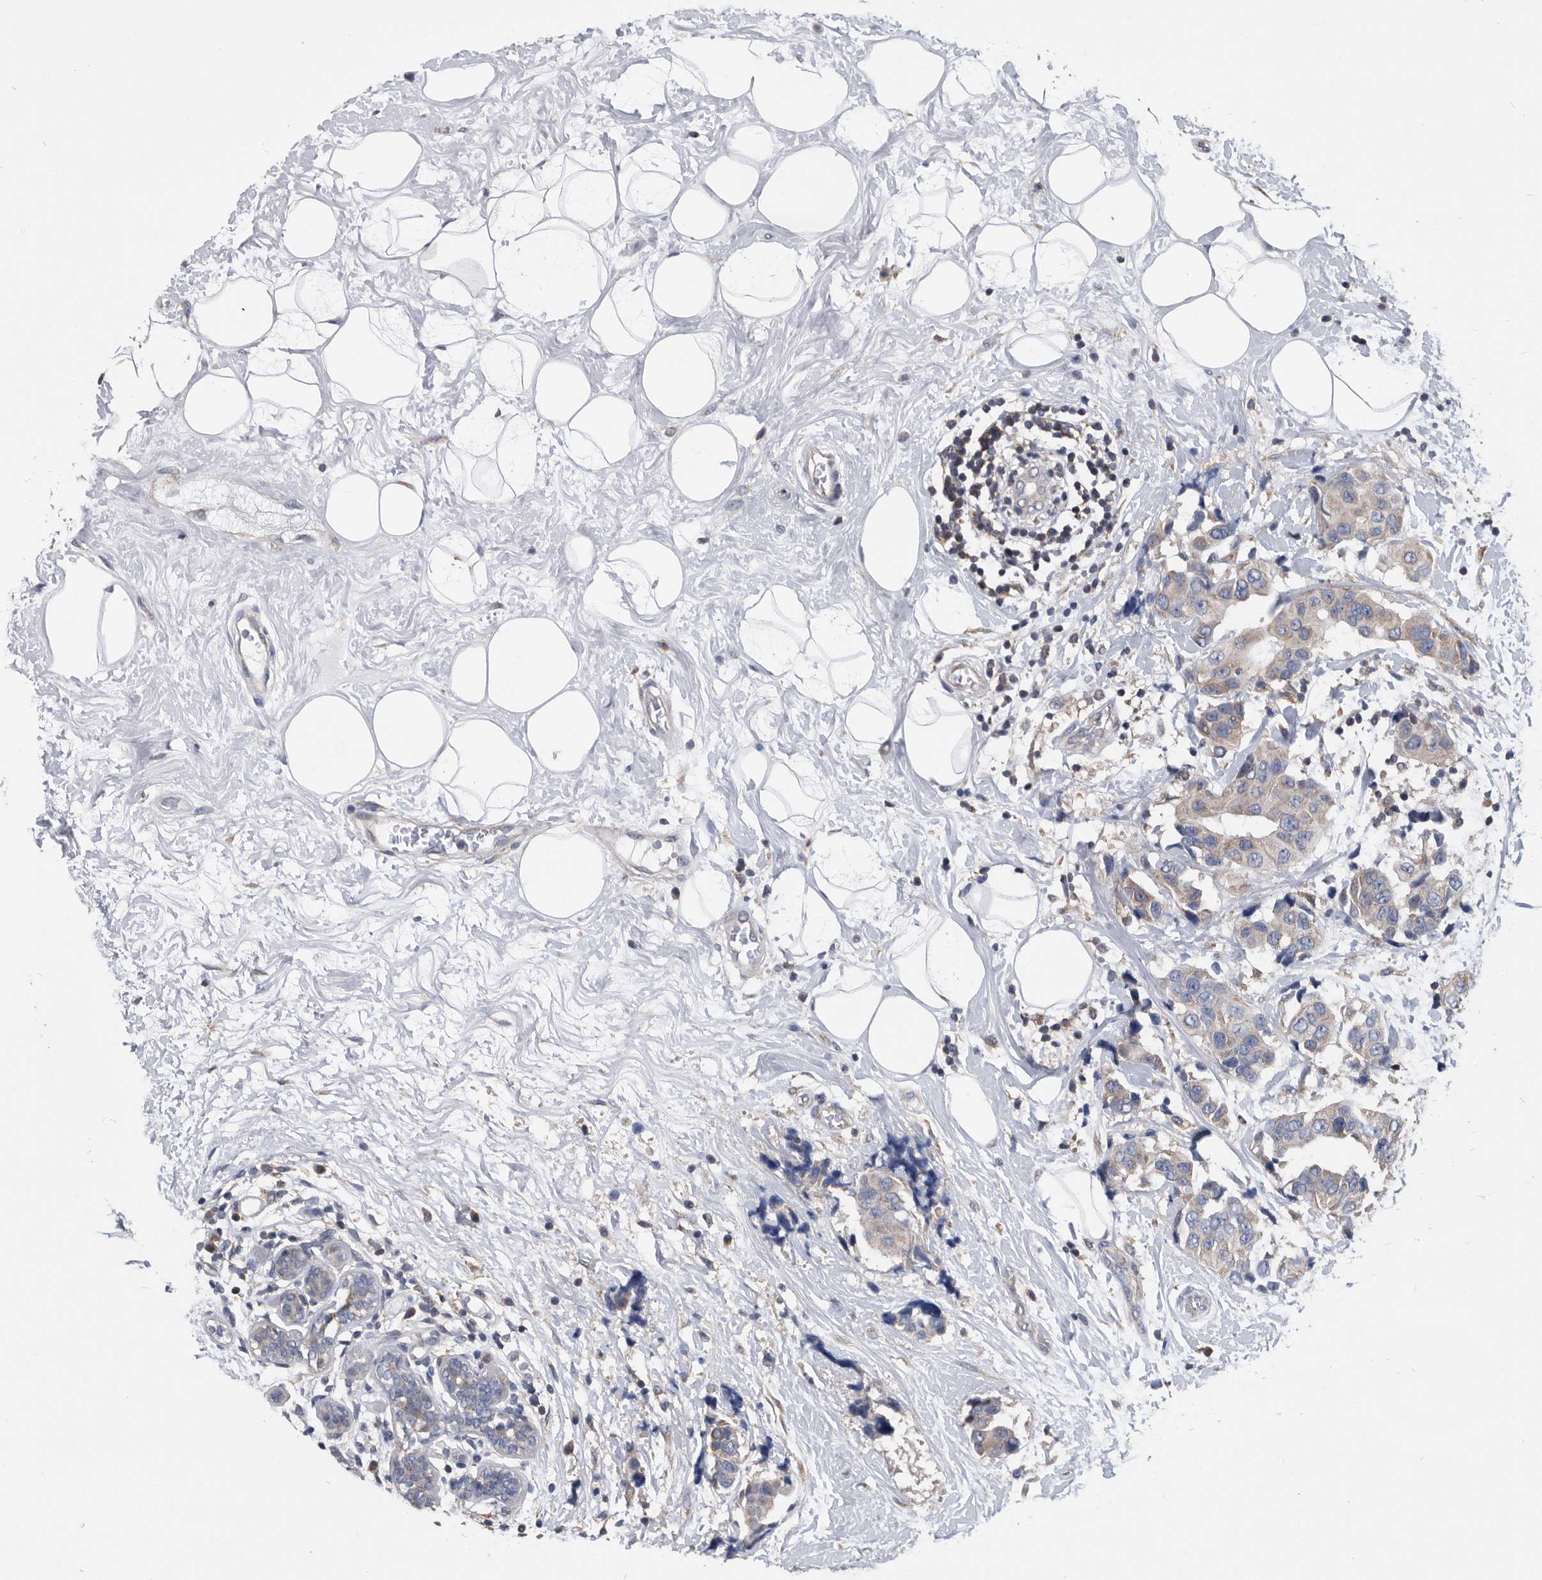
{"staining": {"intensity": "weak", "quantity": "25%-75%", "location": "cytoplasmic/membranous"}, "tissue": "breast cancer", "cell_type": "Tumor cells", "image_type": "cancer", "snomed": [{"axis": "morphology", "description": "Normal tissue, NOS"}, {"axis": "morphology", "description": "Duct carcinoma"}, {"axis": "topography", "description": "Breast"}], "caption": "Tumor cells demonstrate low levels of weak cytoplasmic/membranous expression in about 25%-75% of cells in human intraductal carcinoma (breast).", "gene": "NRBP1", "patient": {"sex": "female", "age": 39}}